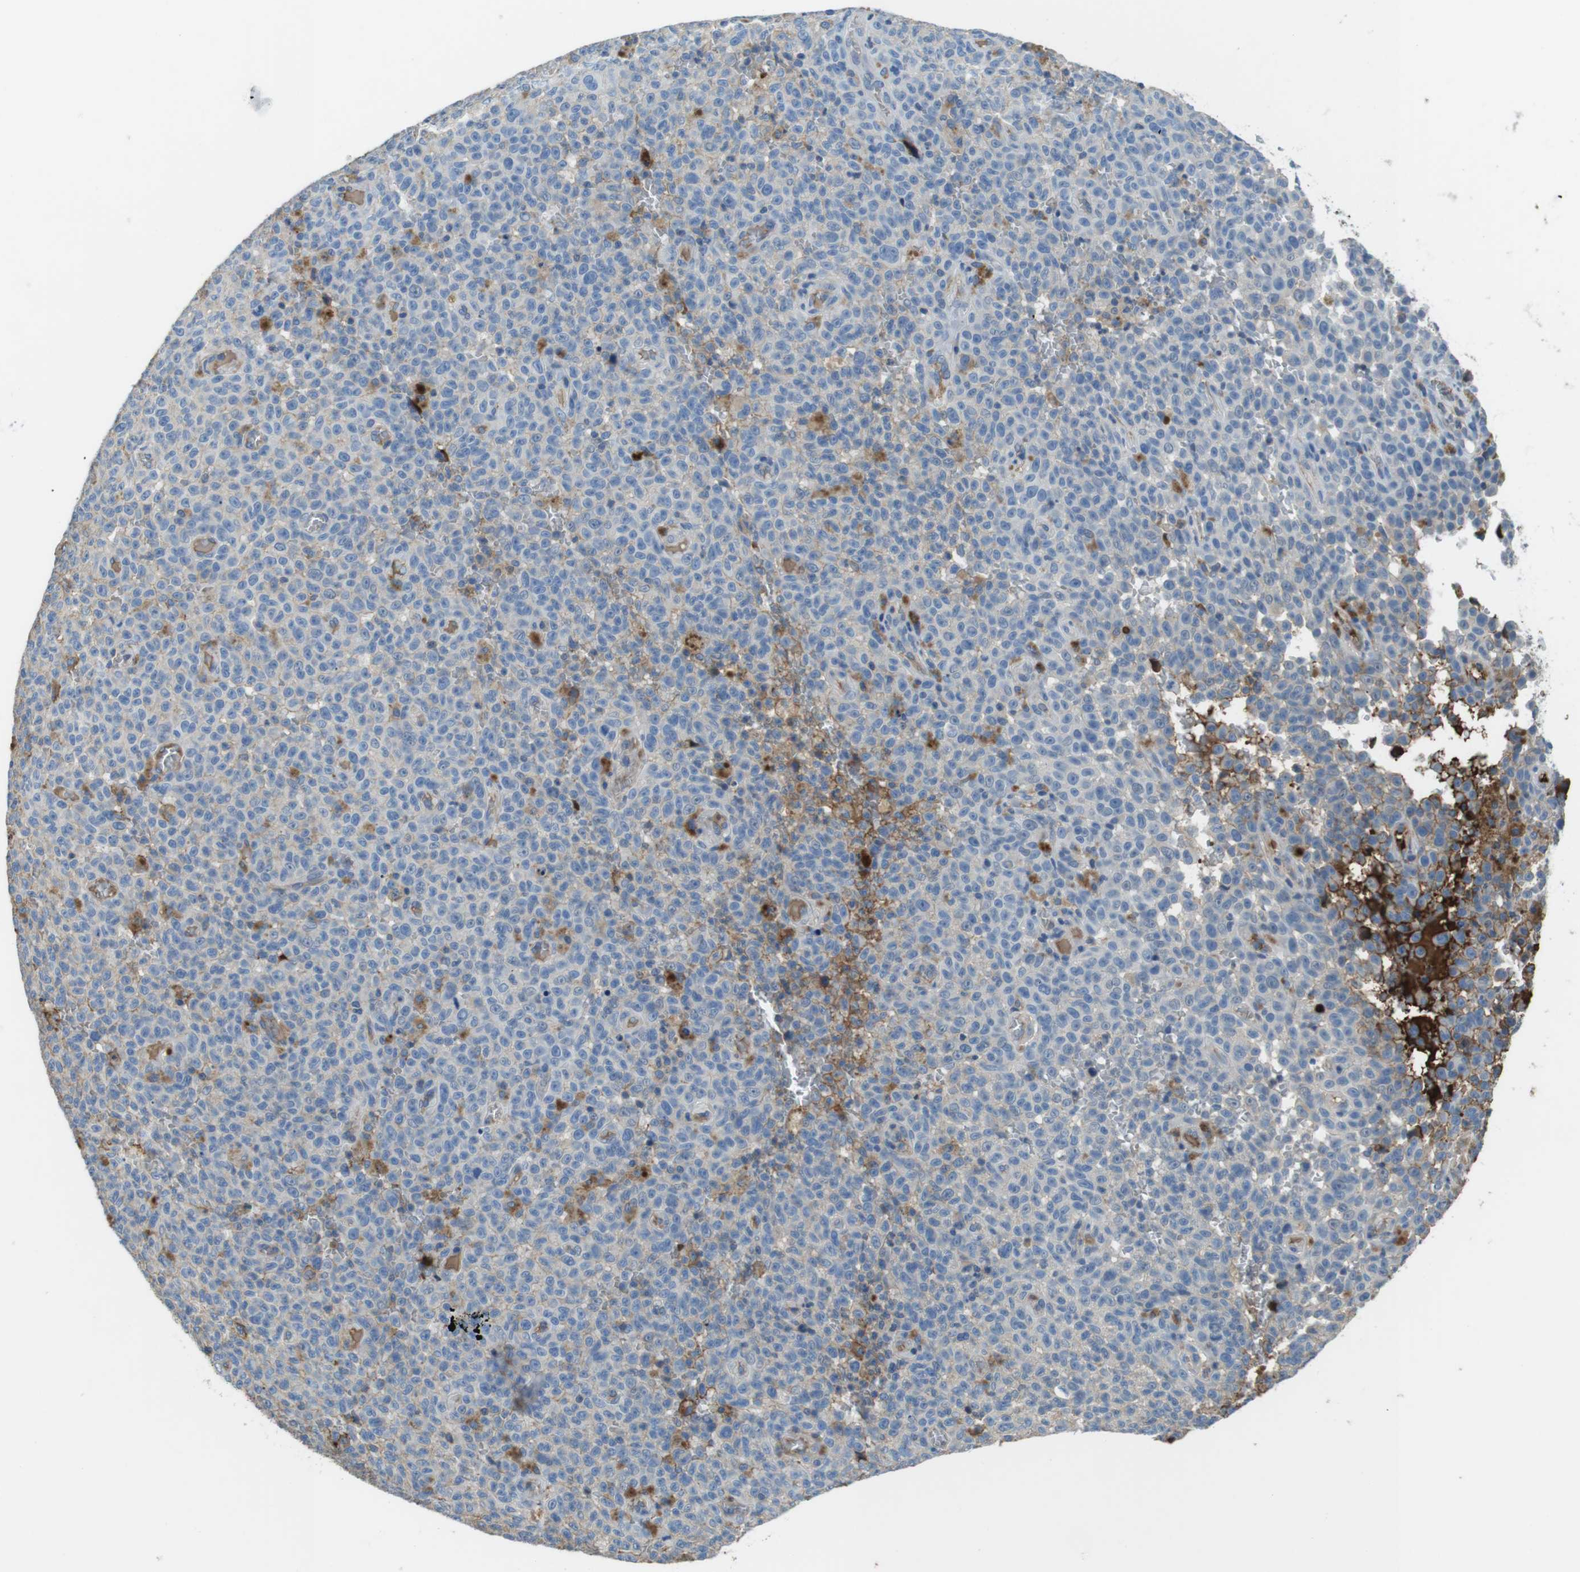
{"staining": {"intensity": "negative", "quantity": "none", "location": "none"}, "tissue": "melanoma", "cell_type": "Tumor cells", "image_type": "cancer", "snomed": [{"axis": "morphology", "description": "Malignant melanoma, NOS"}, {"axis": "topography", "description": "Skin"}], "caption": "Tumor cells are negative for protein expression in human melanoma.", "gene": "TMPRSS15", "patient": {"sex": "female", "age": 82}}